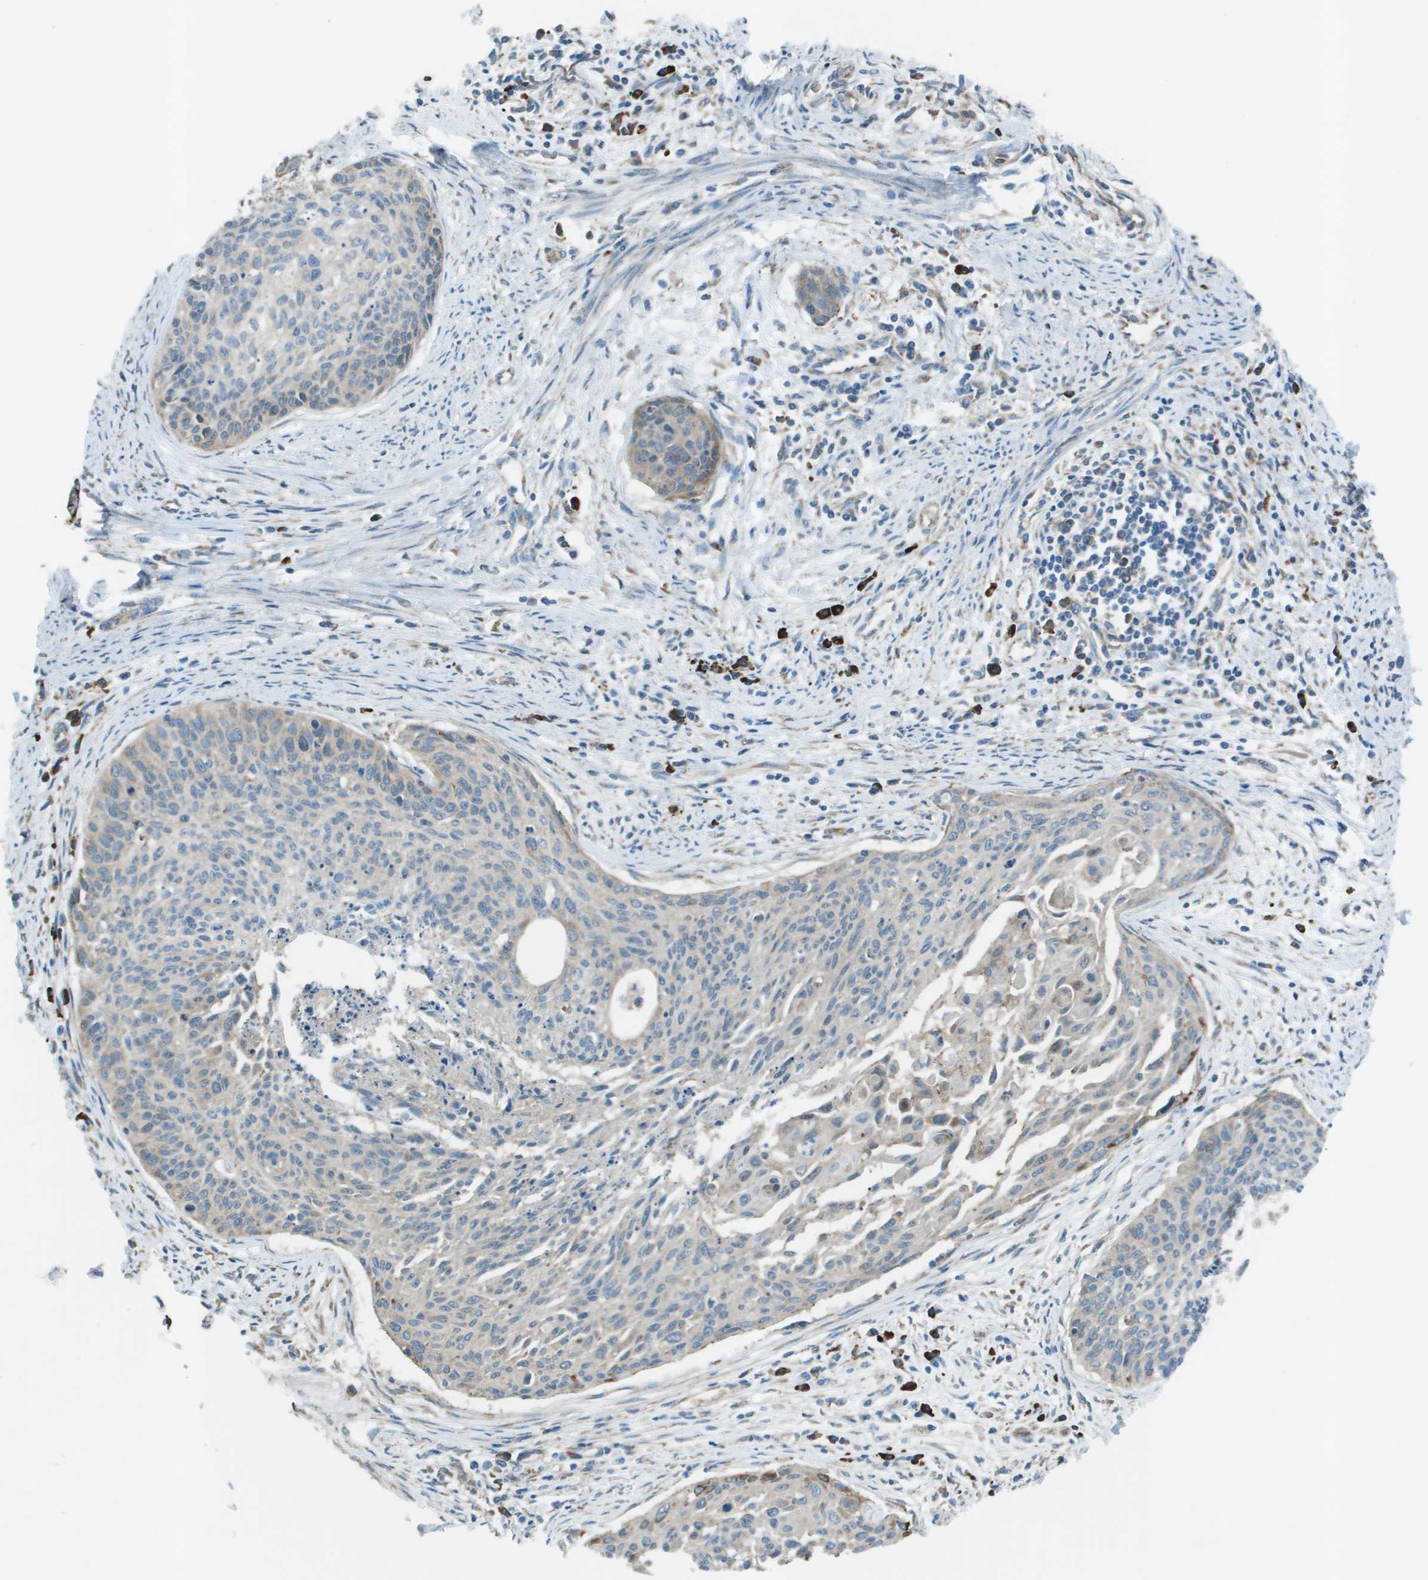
{"staining": {"intensity": "weak", "quantity": "<25%", "location": "cytoplasmic/membranous"}, "tissue": "cervical cancer", "cell_type": "Tumor cells", "image_type": "cancer", "snomed": [{"axis": "morphology", "description": "Squamous cell carcinoma, NOS"}, {"axis": "topography", "description": "Cervix"}], "caption": "Tumor cells are negative for protein expression in human squamous cell carcinoma (cervical). (Brightfield microscopy of DAB IHC at high magnification).", "gene": "UTS2", "patient": {"sex": "female", "age": 55}}